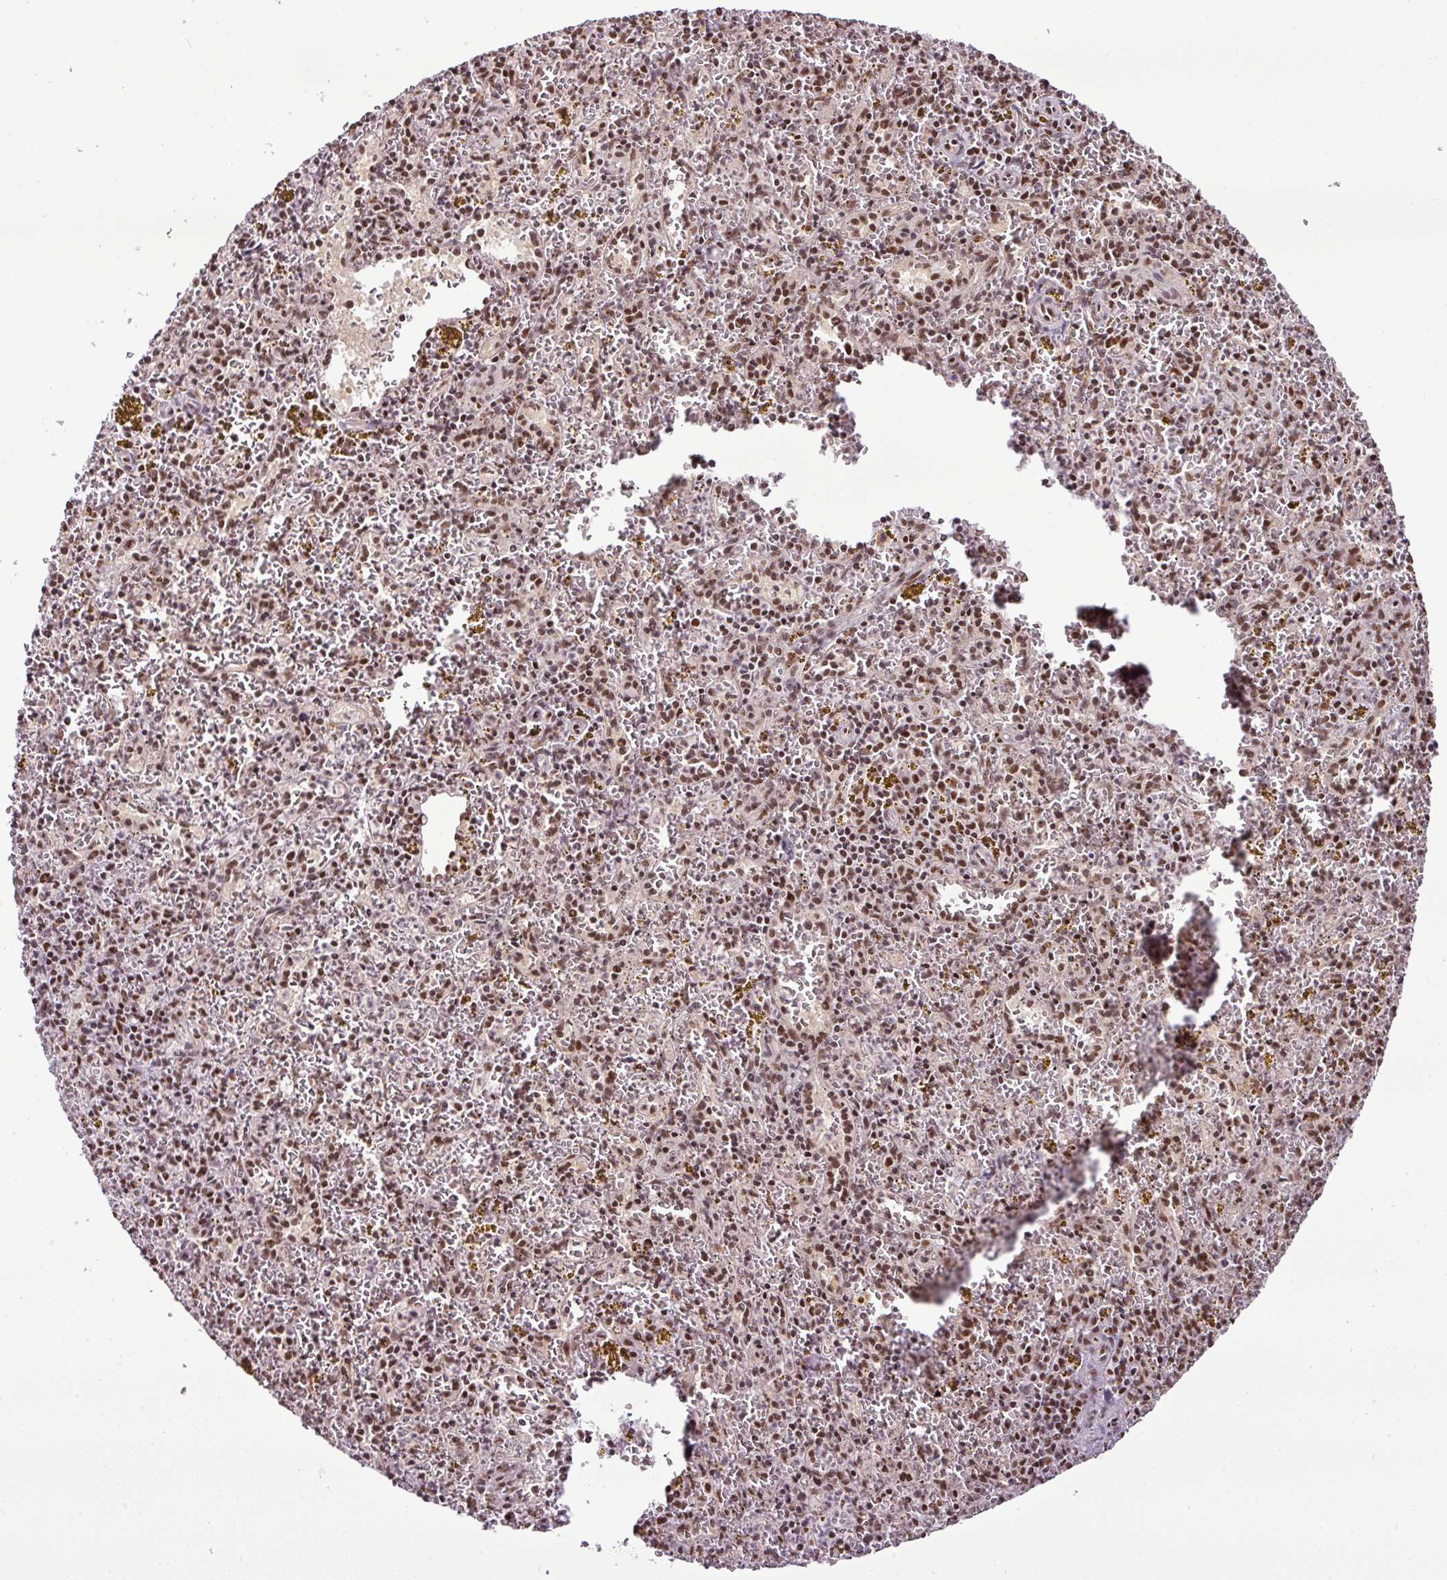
{"staining": {"intensity": "moderate", "quantity": ">75%", "location": "nuclear"}, "tissue": "spleen", "cell_type": "Cells in red pulp", "image_type": "normal", "snomed": [{"axis": "morphology", "description": "Normal tissue, NOS"}, {"axis": "topography", "description": "Spleen"}], "caption": "A brown stain highlights moderate nuclear expression of a protein in cells in red pulp of unremarkable spleen. (DAB IHC, brown staining for protein, blue staining for nuclei).", "gene": "PGAP4", "patient": {"sex": "male", "age": 57}}